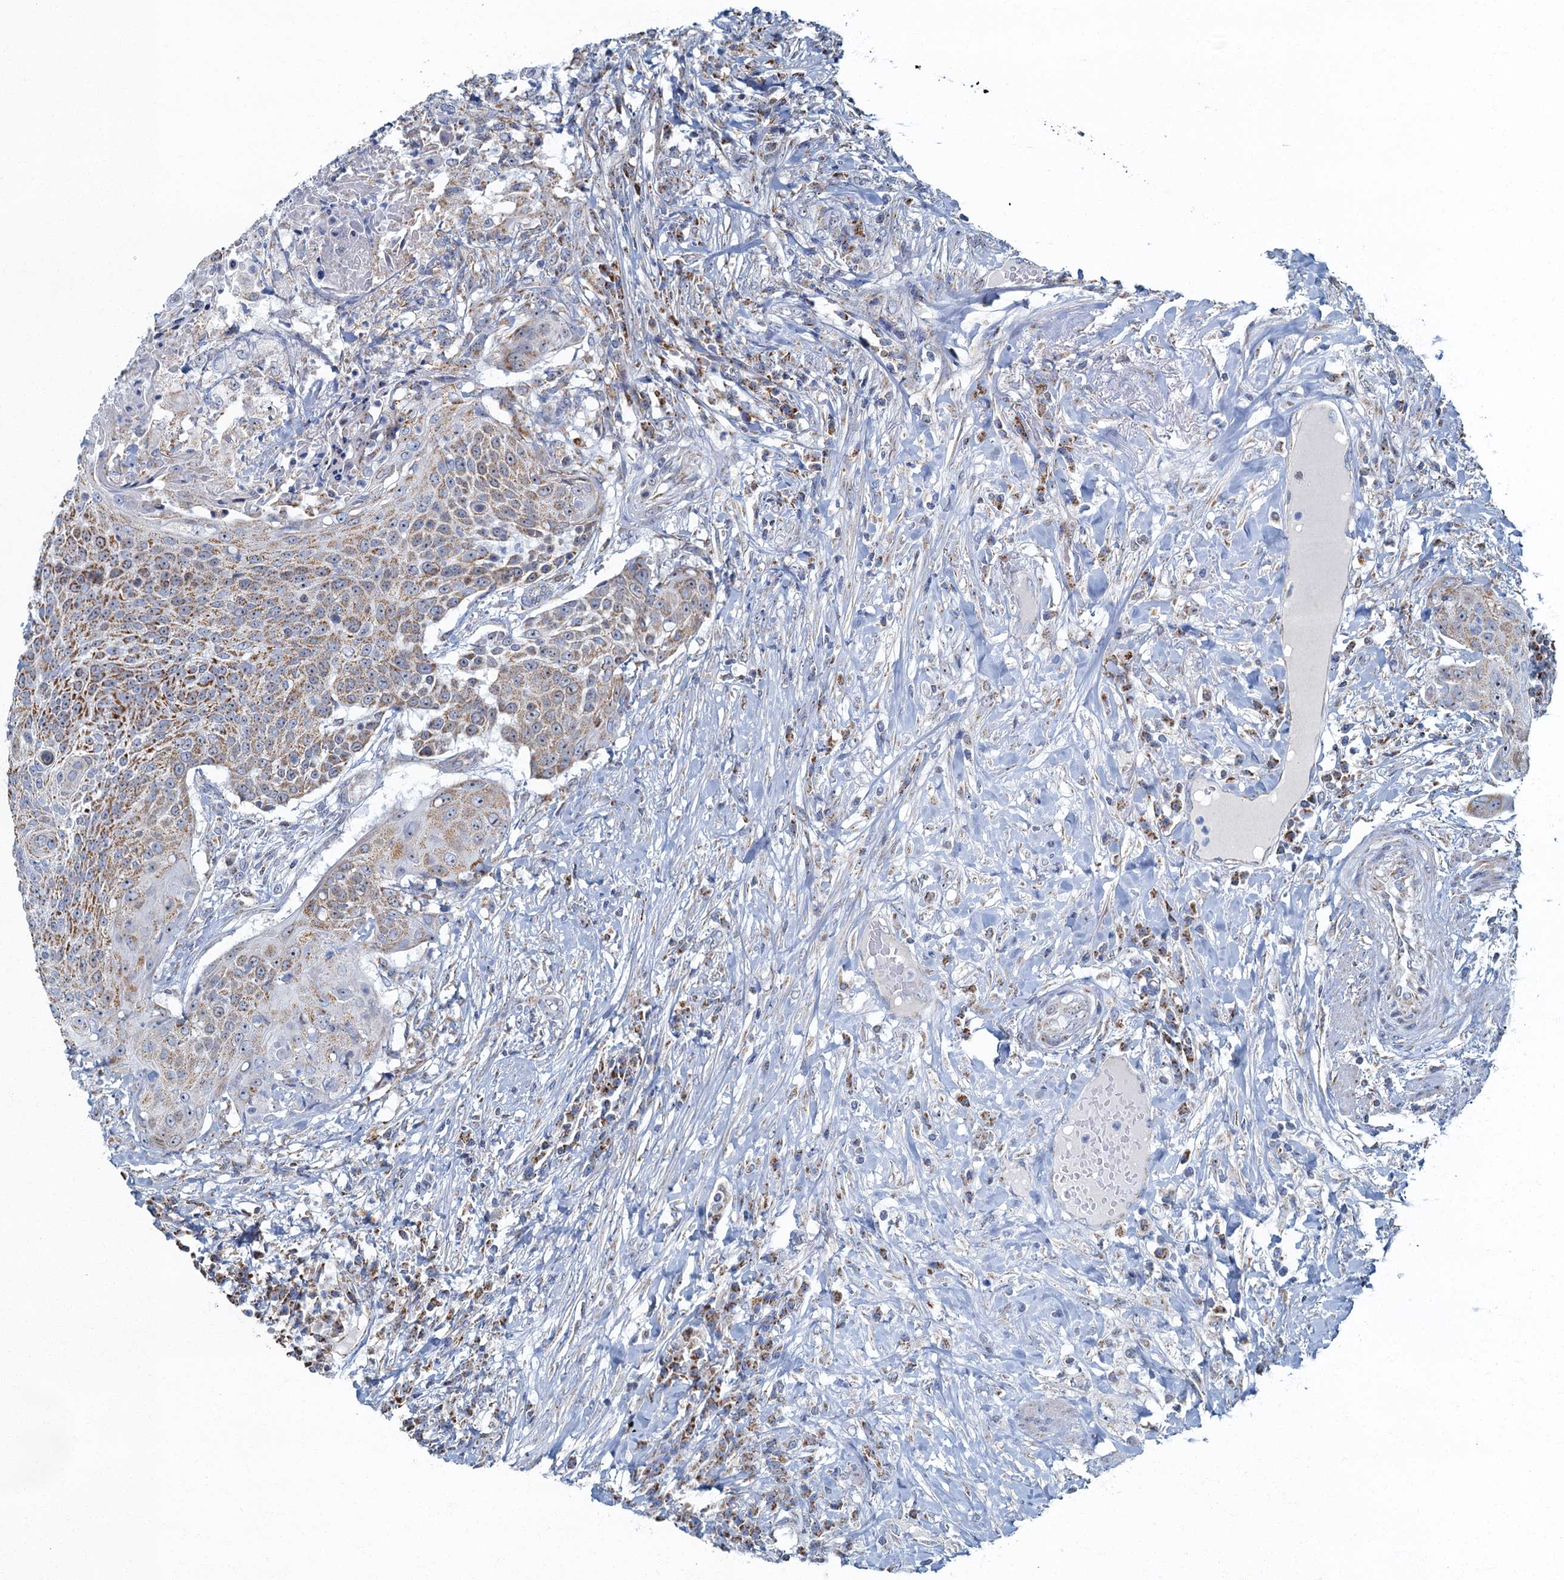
{"staining": {"intensity": "moderate", "quantity": ">75%", "location": "cytoplasmic/membranous"}, "tissue": "urothelial cancer", "cell_type": "Tumor cells", "image_type": "cancer", "snomed": [{"axis": "morphology", "description": "Urothelial carcinoma, High grade"}, {"axis": "topography", "description": "Urinary bladder"}], "caption": "Tumor cells display moderate cytoplasmic/membranous positivity in about >75% of cells in urothelial carcinoma (high-grade).", "gene": "RAD9B", "patient": {"sex": "female", "age": 63}}